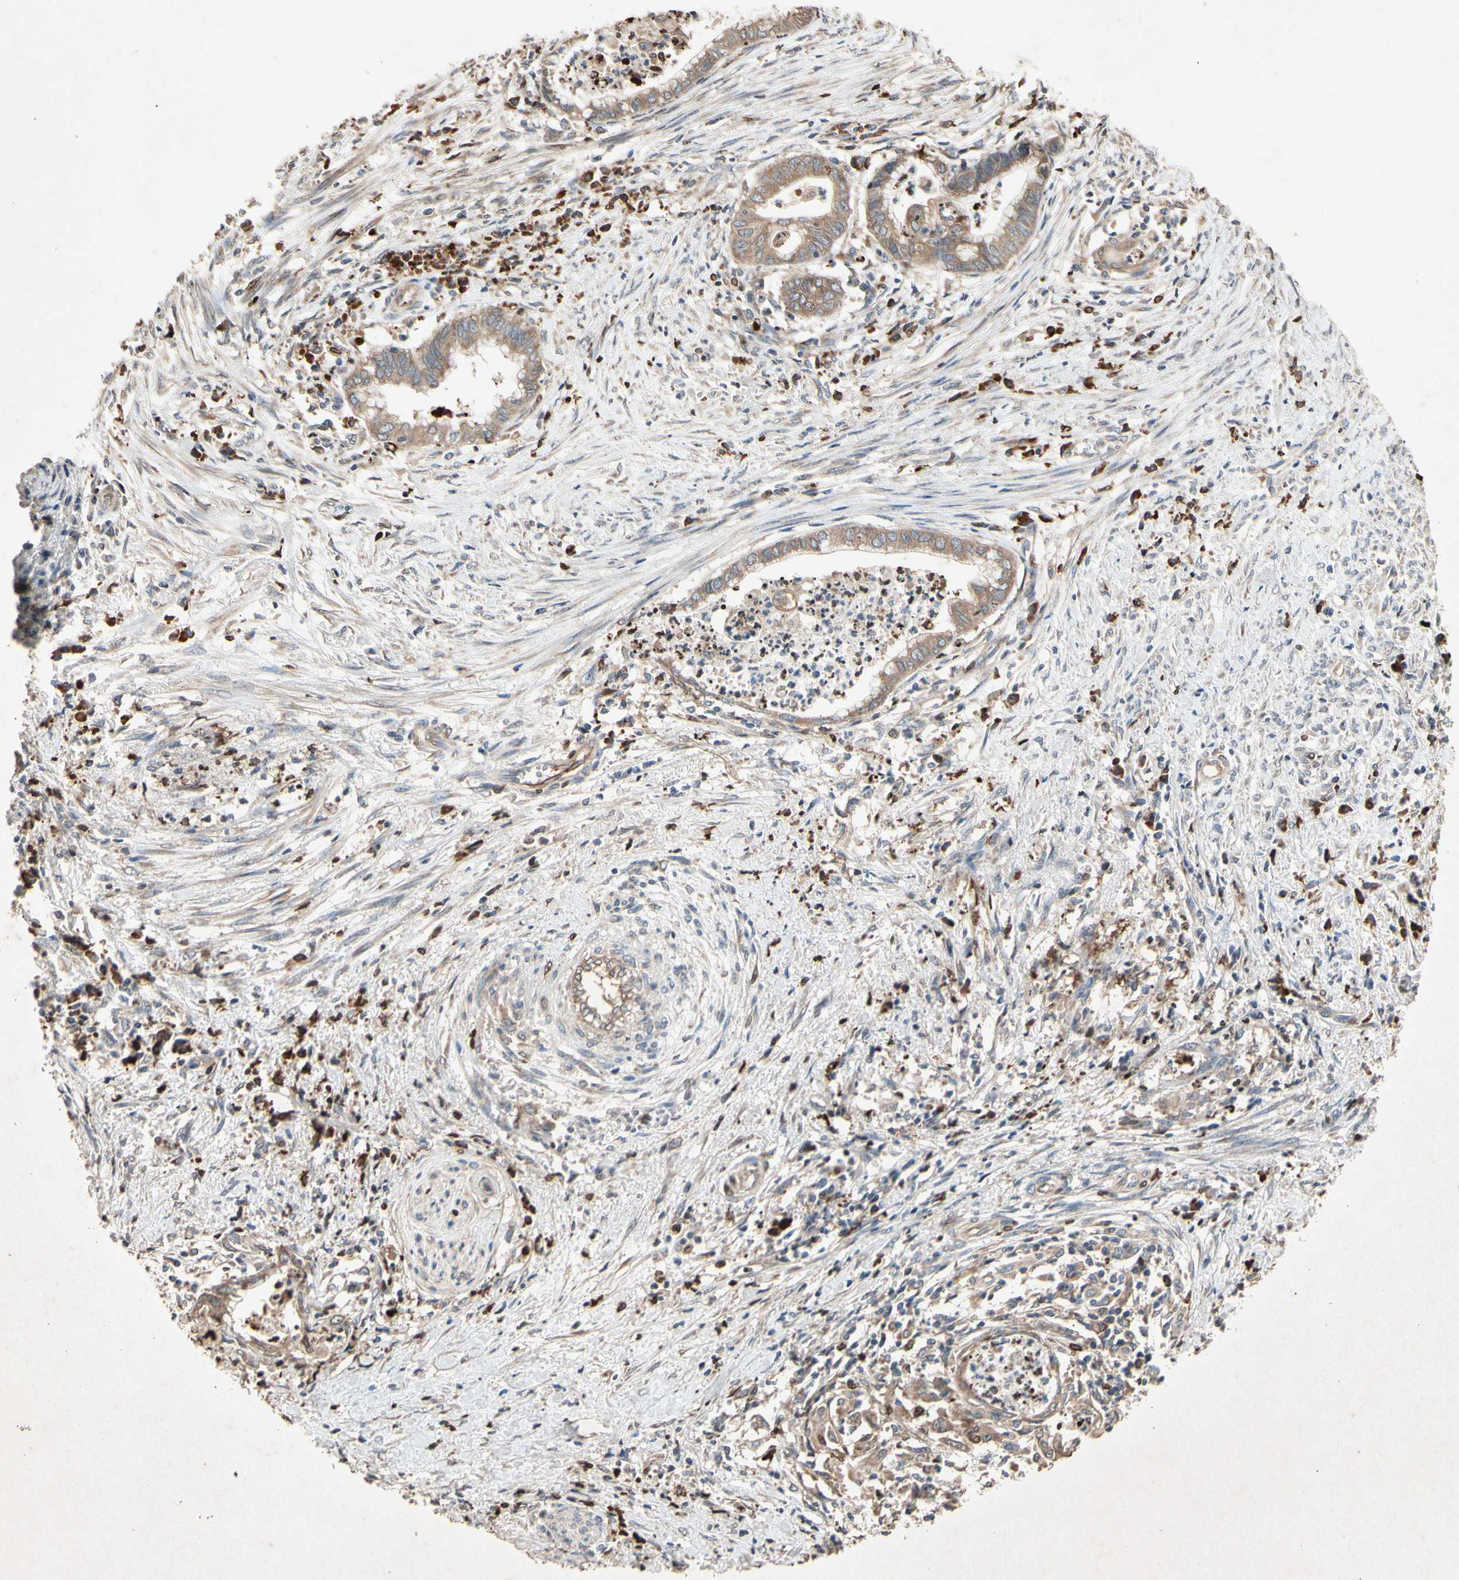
{"staining": {"intensity": "moderate", "quantity": ">75%", "location": "cytoplasmic/membranous"}, "tissue": "endometrial cancer", "cell_type": "Tumor cells", "image_type": "cancer", "snomed": [{"axis": "morphology", "description": "Necrosis, NOS"}, {"axis": "morphology", "description": "Adenocarcinoma, NOS"}, {"axis": "topography", "description": "Endometrium"}], "caption": "Moderate cytoplasmic/membranous protein expression is appreciated in about >75% of tumor cells in endometrial cancer.", "gene": "PRDX4", "patient": {"sex": "female", "age": 79}}